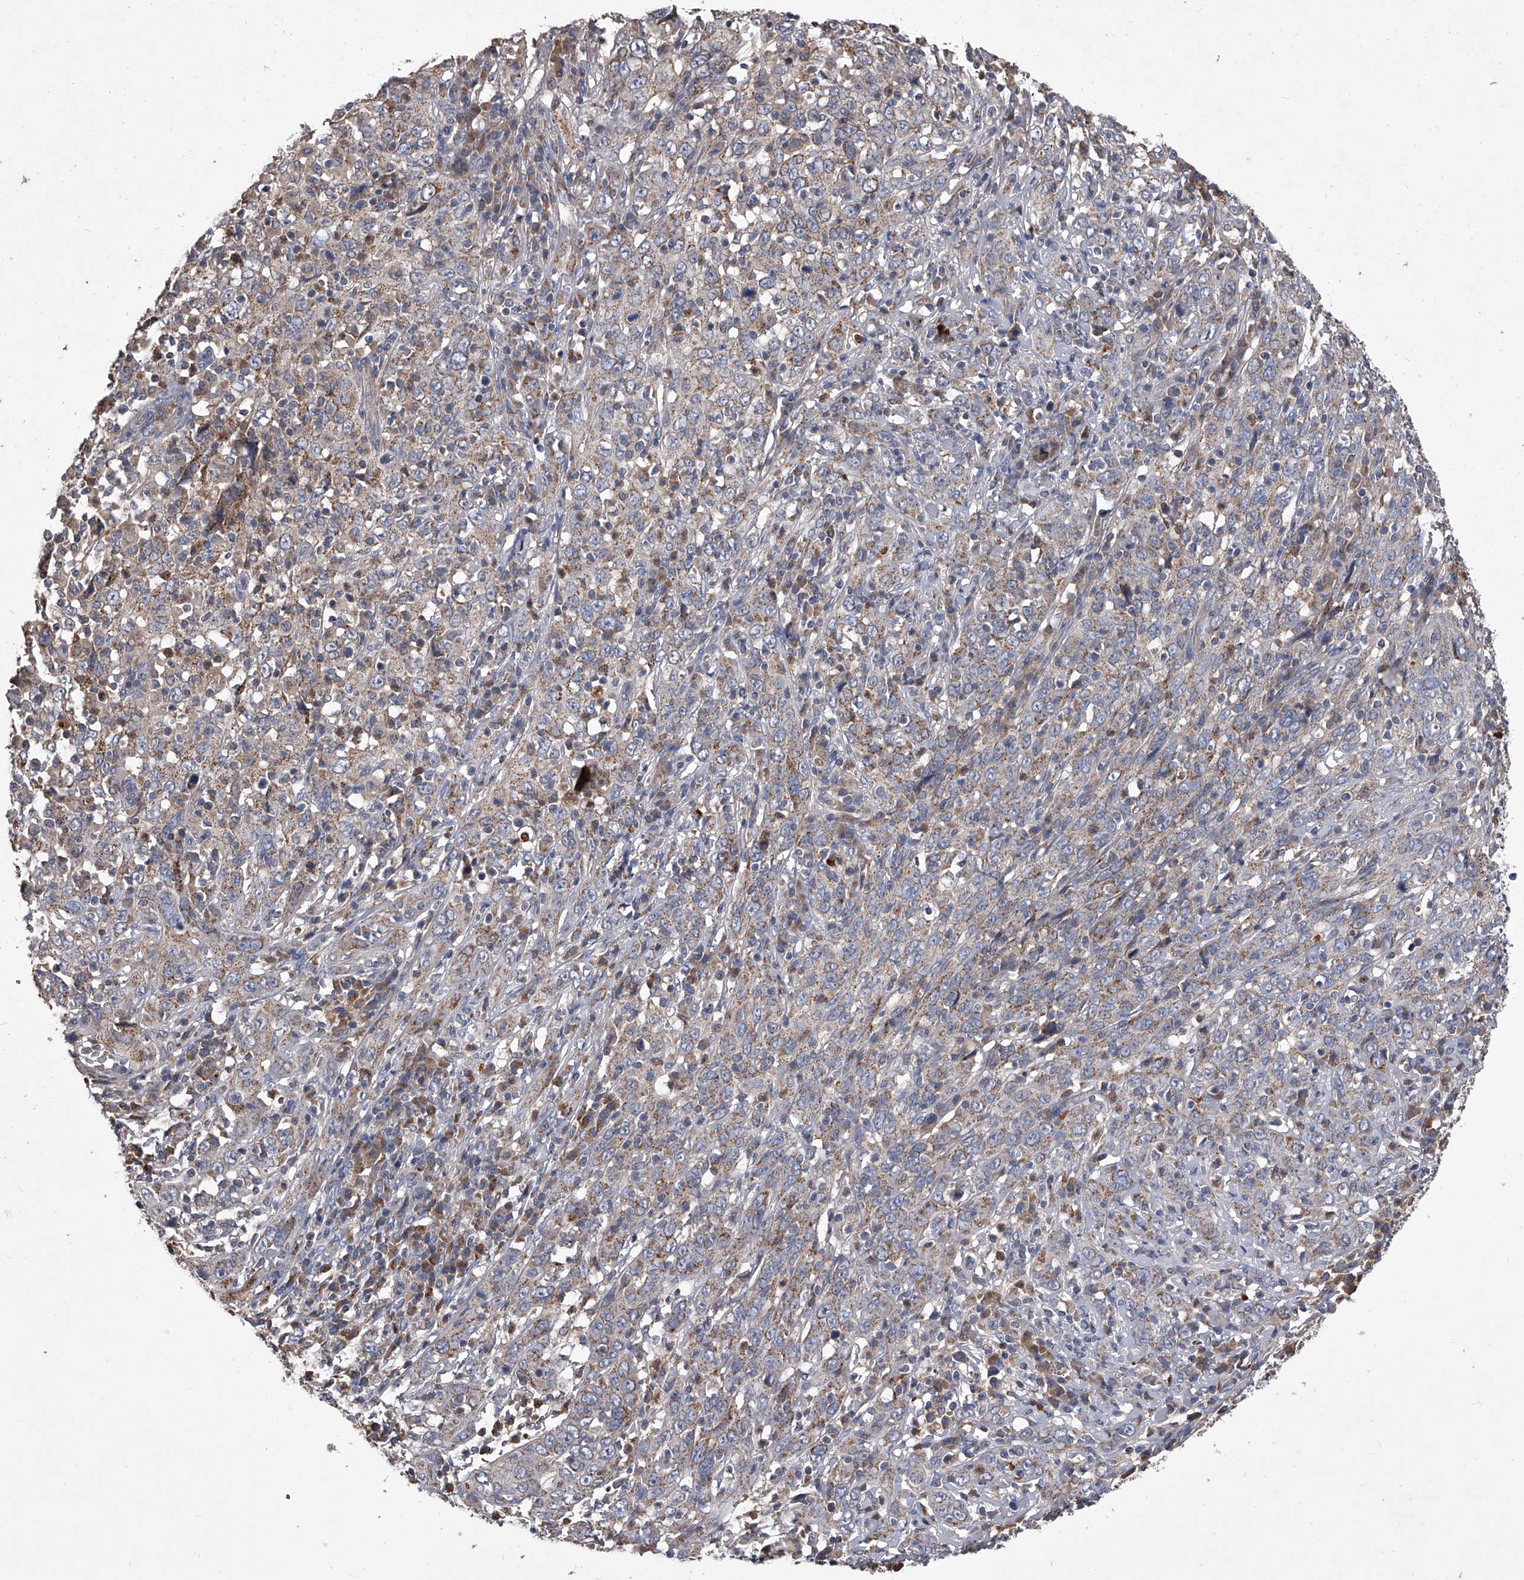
{"staining": {"intensity": "weak", "quantity": "25%-75%", "location": "cytoplasmic/membranous"}, "tissue": "cervical cancer", "cell_type": "Tumor cells", "image_type": "cancer", "snomed": [{"axis": "morphology", "description": "Squamous cell carcinoma, NOS"}, {"axis": "topography", "description": "Cervix"}], "caption": "Immunohistochemical staining of cervical squamous cell carcinoma shows low levels of weak cytoplasmic/membranous protein staining in about 25%-75% of tumor cells.", "gene": "NRP1", "patient": {"sex": "female", "age": 46}}